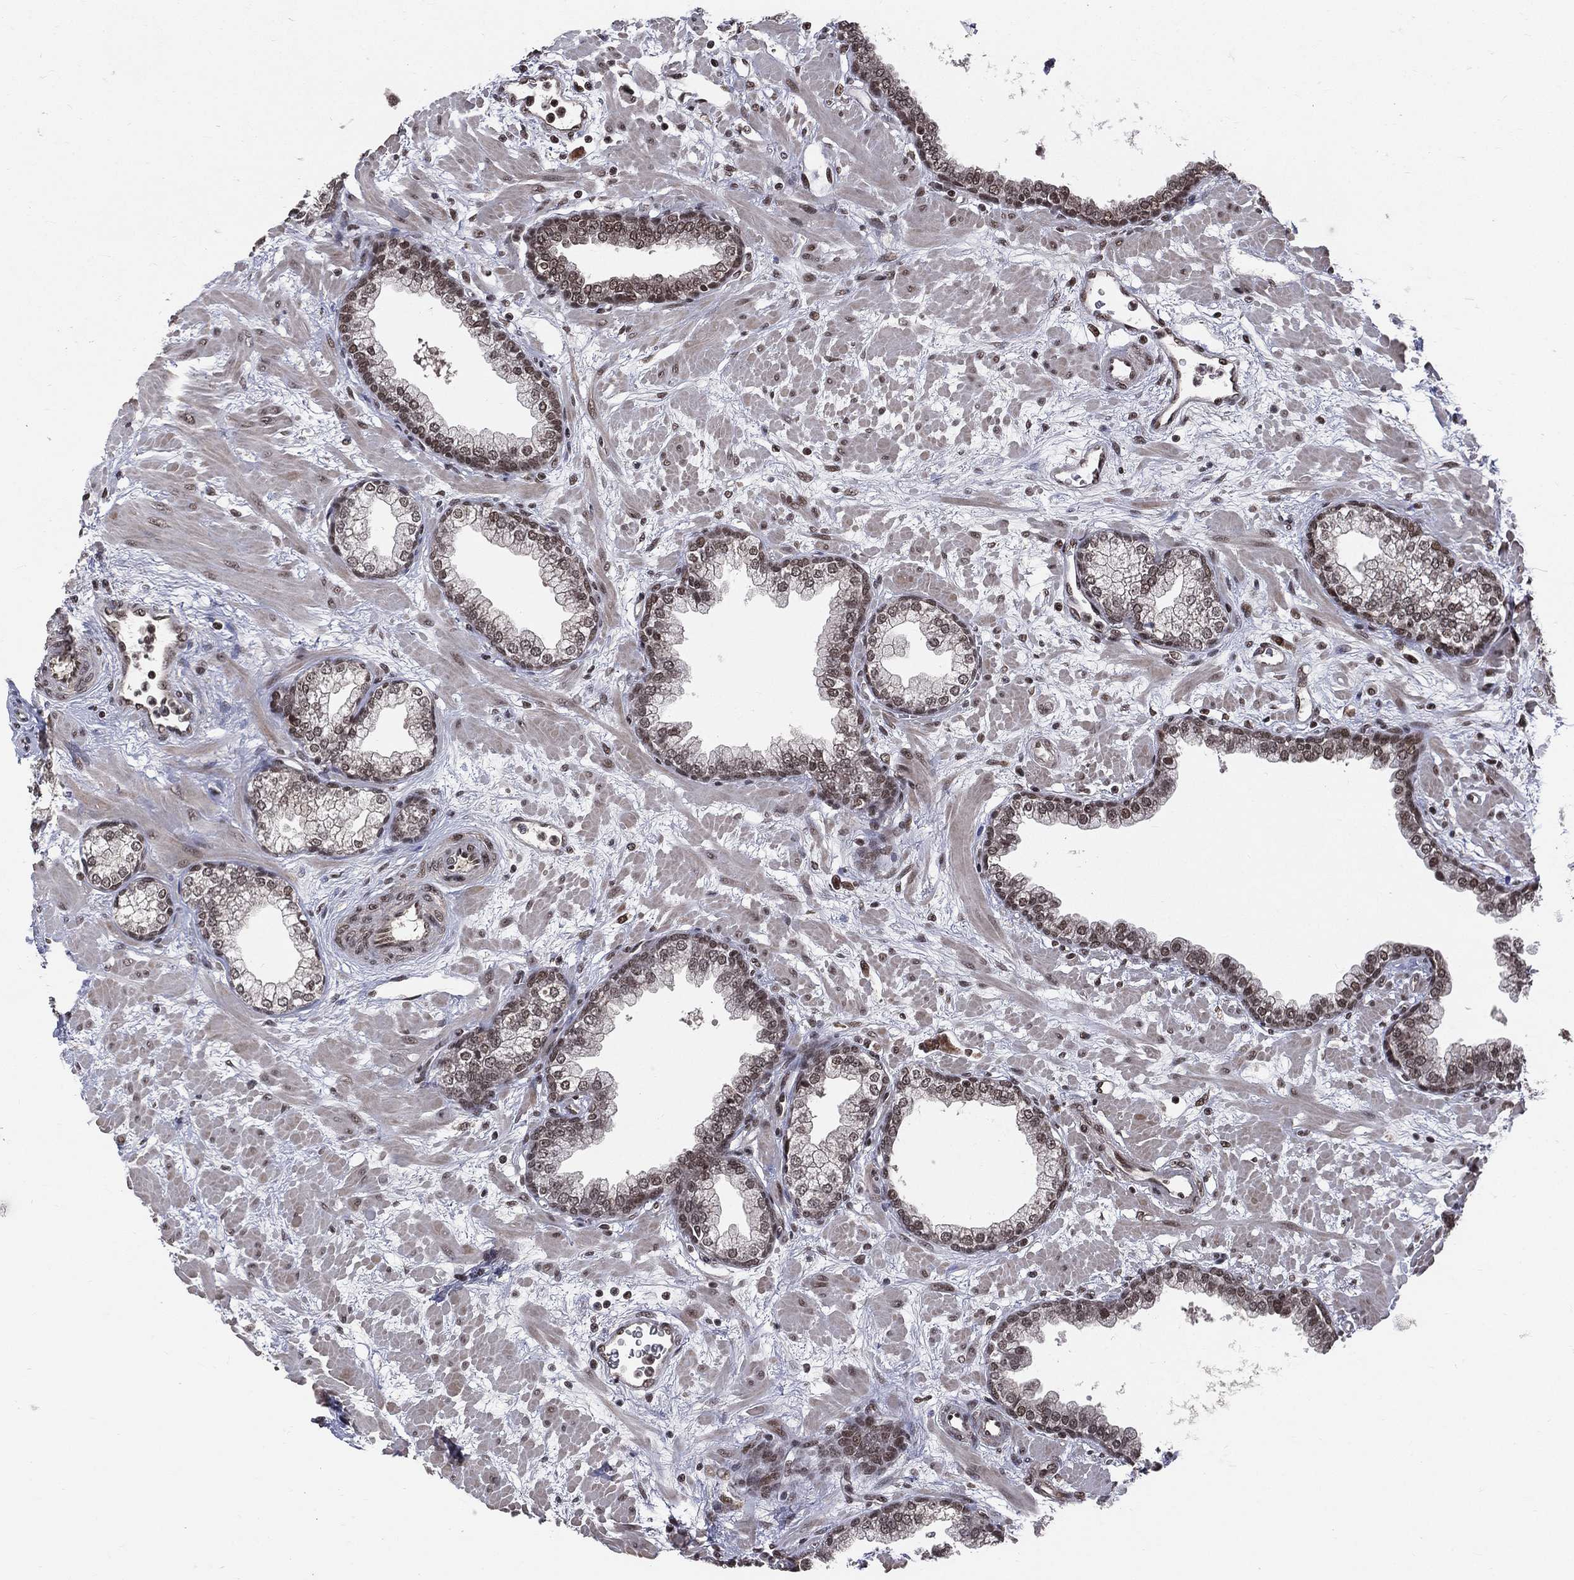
{"staining": {"intensity": "moderate", "quantity": "25%-75%", "location": "nuclear"}, "tissue": "prostate", "cell_type": "Glandular cells", "image_type": "normal", "snomed": [{"axis": "morphology", "description": "Normal tissue, NOS"}, {"axis": "topography", "description": "Prostate"}], "caption": "Human prostate stained for a protein (brown) demonstrates moderate nuclear positive staining in about 25%-75% of glandular cells.", "gene": "SMC3", "patient": {"sex": "male", "age": 63}}